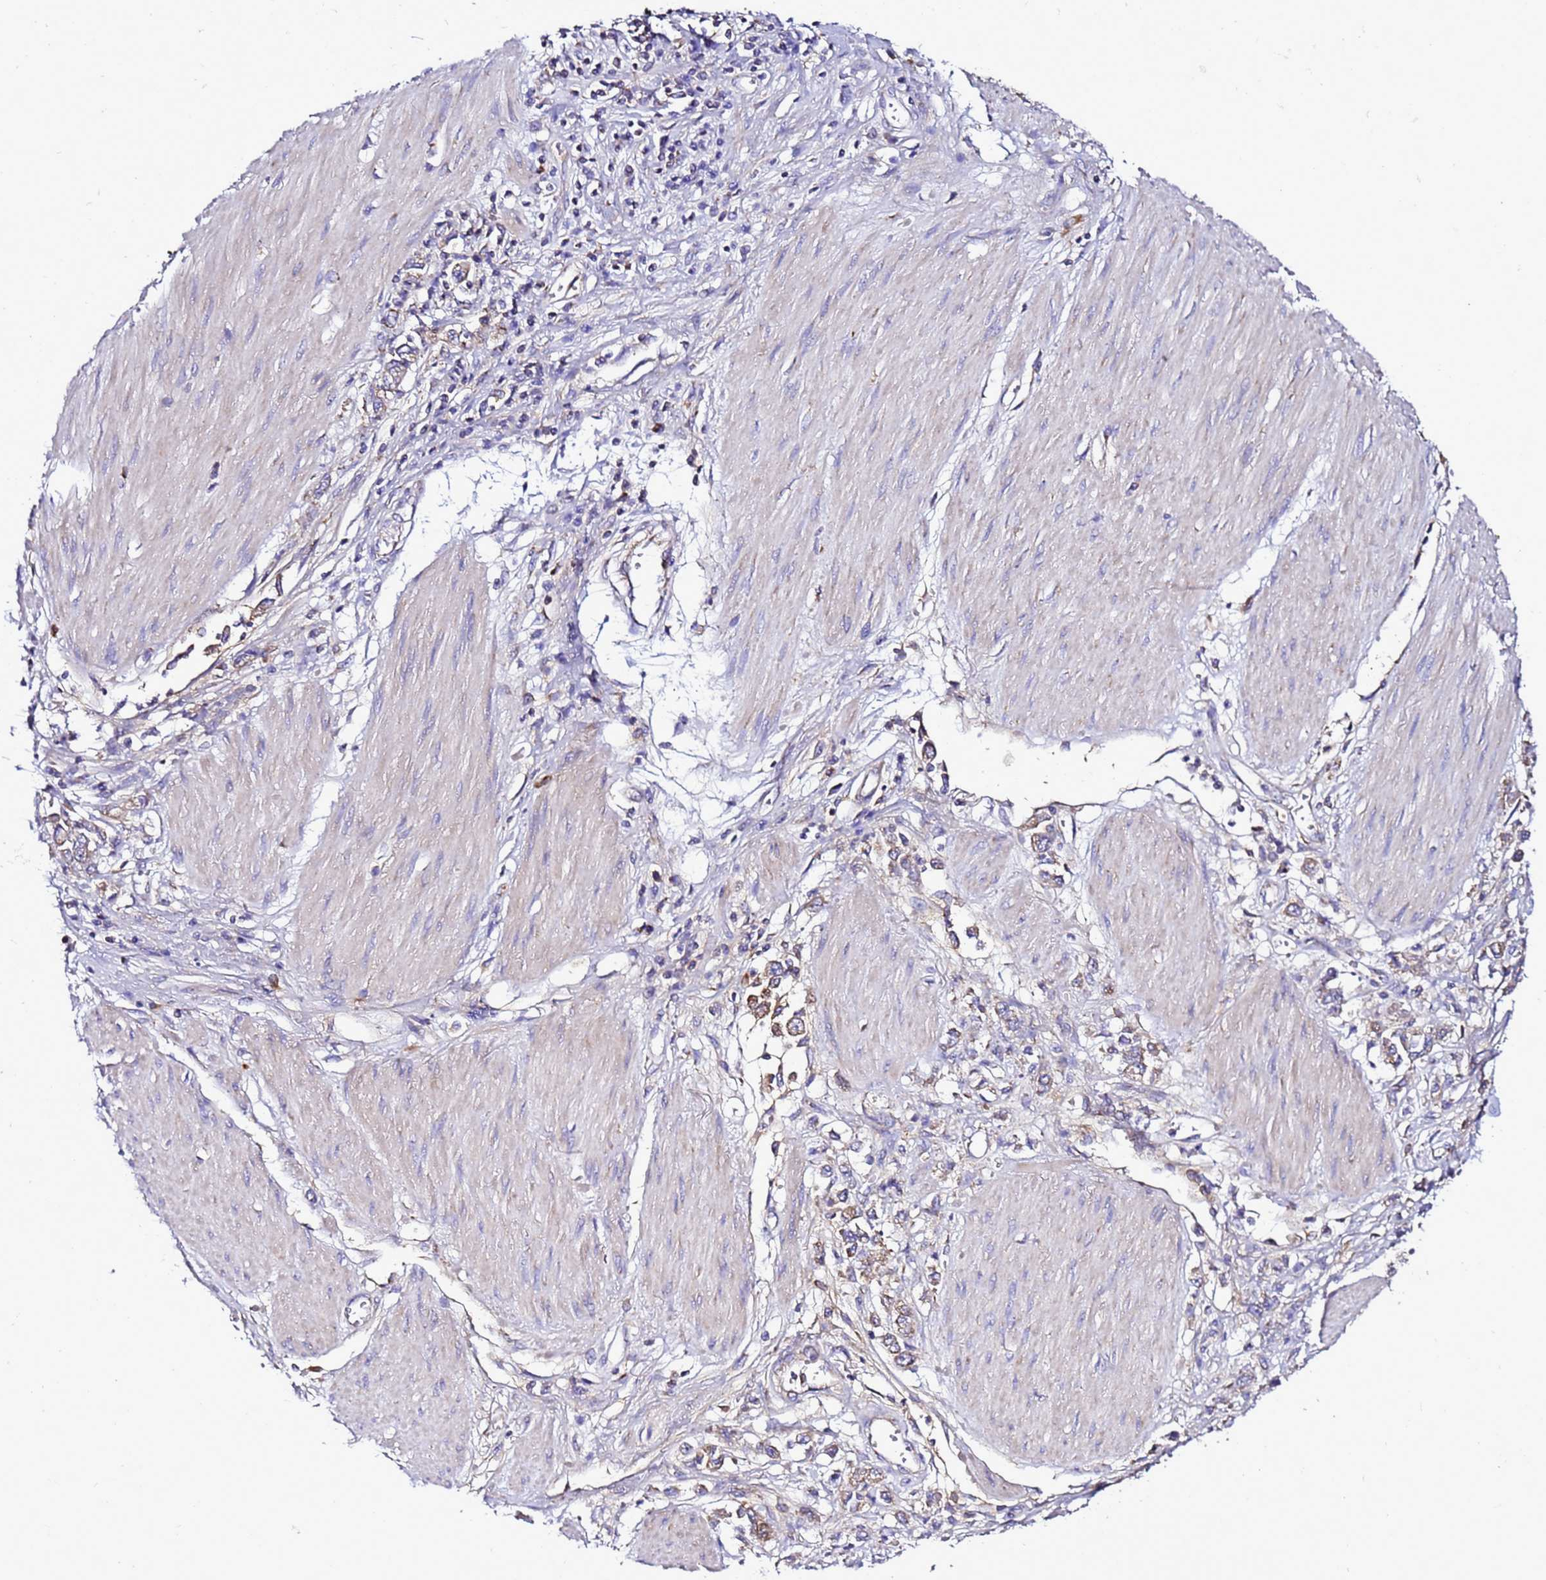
{"staining": {"intensity": "moderate", "quantity": "25%-75%", "location": "cytoplasmic/membranous"}, "tissue": "stomach cancer", "cell_type": "Tumor cells", "image_type": "cancer", "snomed": [{"axis": "morphology", "description": "Adenocarcinoma, NOS"}, {"axis": "topography", "description": "Stomach"}], "caption": "Protein analysis of stomach adenocarcinoma tissue displays moderate cytoplasmic/membranous expression in about 25%-75% of tumor cells.", "gene": "HIGD2A", "patient": {"sex": "female", "age": 76}}